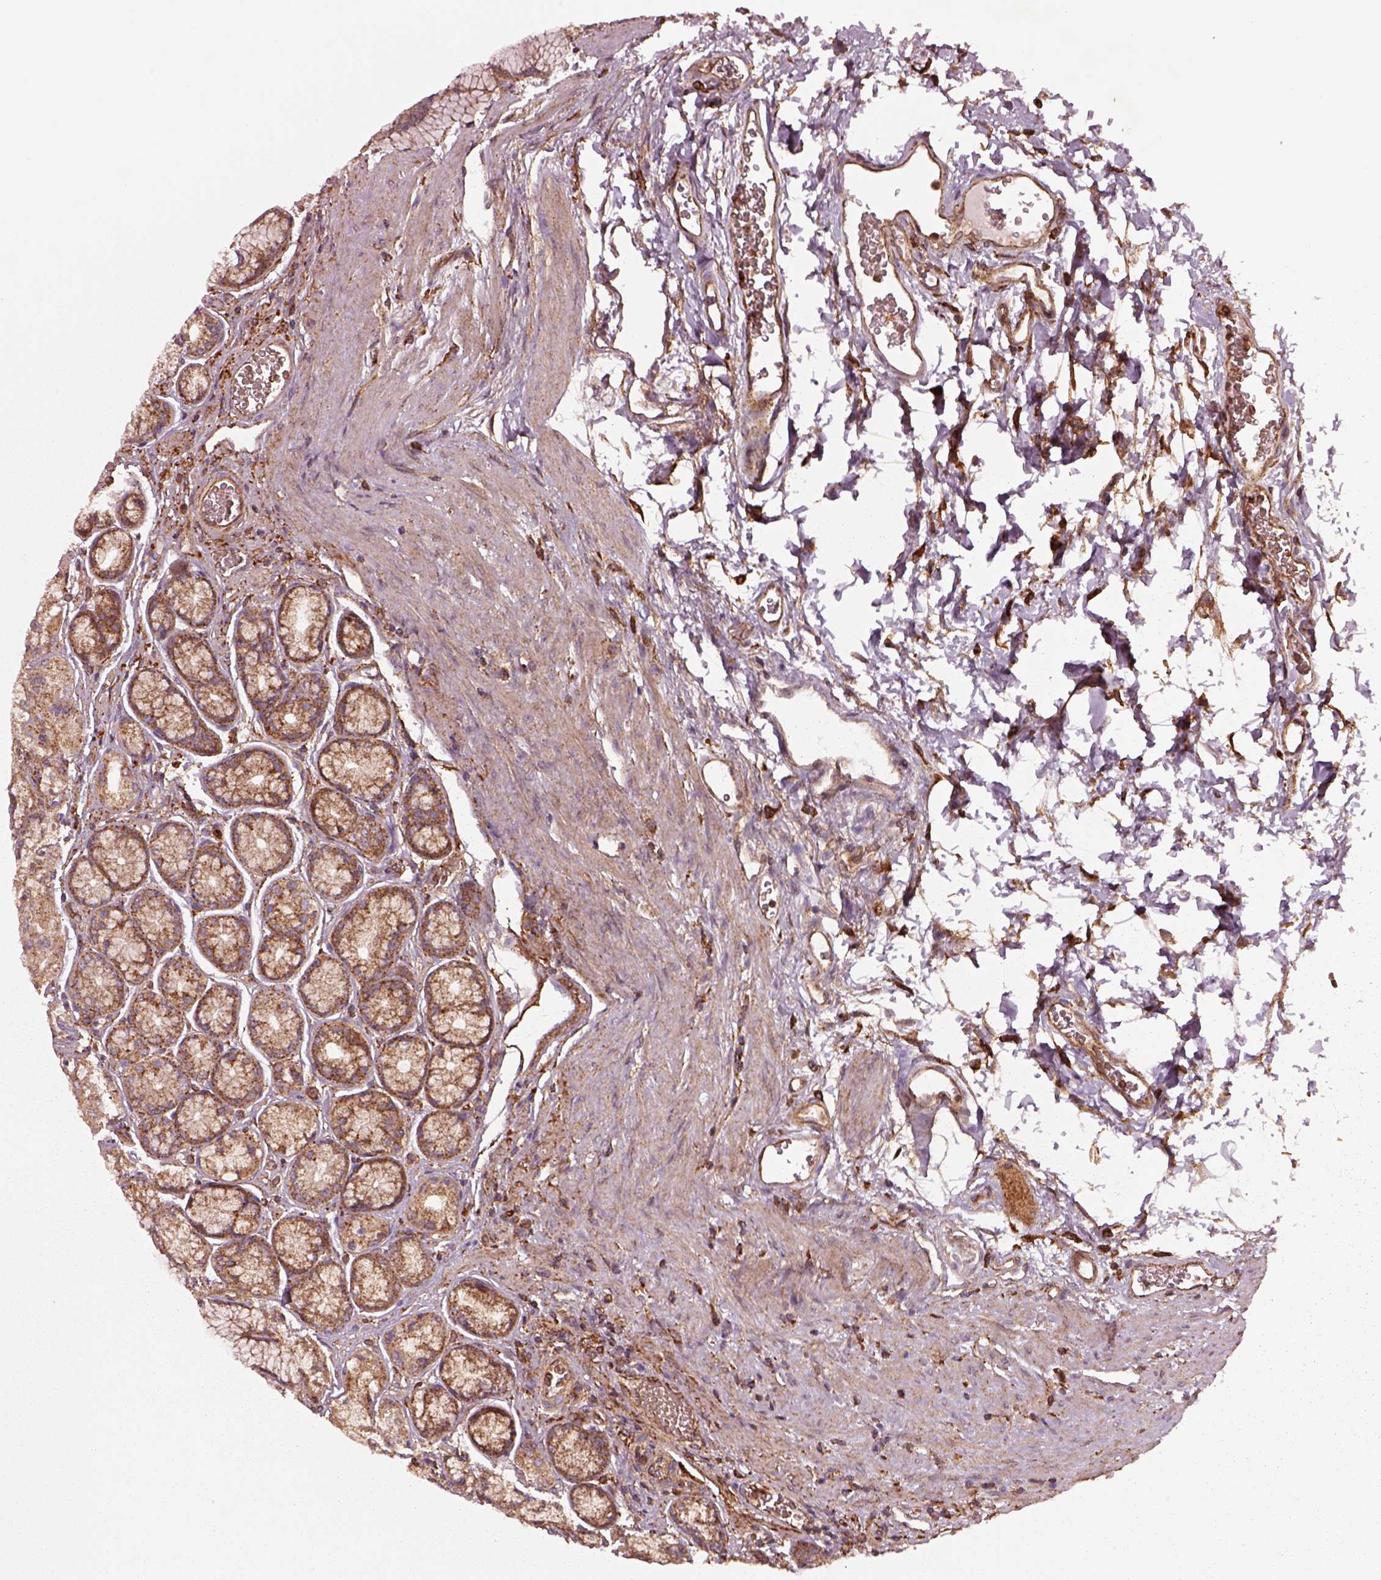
{"staining": {"intensity": "strong", "quantity": "<25%", "location": "cytoplasmic/membranous"}, "tissue": "stomach", "cell_type": "Glandular cells", "image_type": "normal", "snomed": [{"axis": "morphology", "description": "Normal tissue, NOS"}, {"axis": "morphology", "description": "Adenocarcinoma, NOS"}, {"axis": "morphology", "description": "Adenocarcinoma, High grade"}, {"axis": "topography", "description": "Stomach, upper"}, {"axis": "topography", "description": "Stomach"}], "caption": "DAB (3,3'-diaminobenzidine) immunohistochemical staining of unremarkable stomach shows strong cytoplasmic/membranous protein staining in about <25% of glandular cells. (brown staining indicates protein expression, while blue staining denotes nuclei).", "gene": "WASHC2A", "patient": {"sex": "female", "age": 65}}